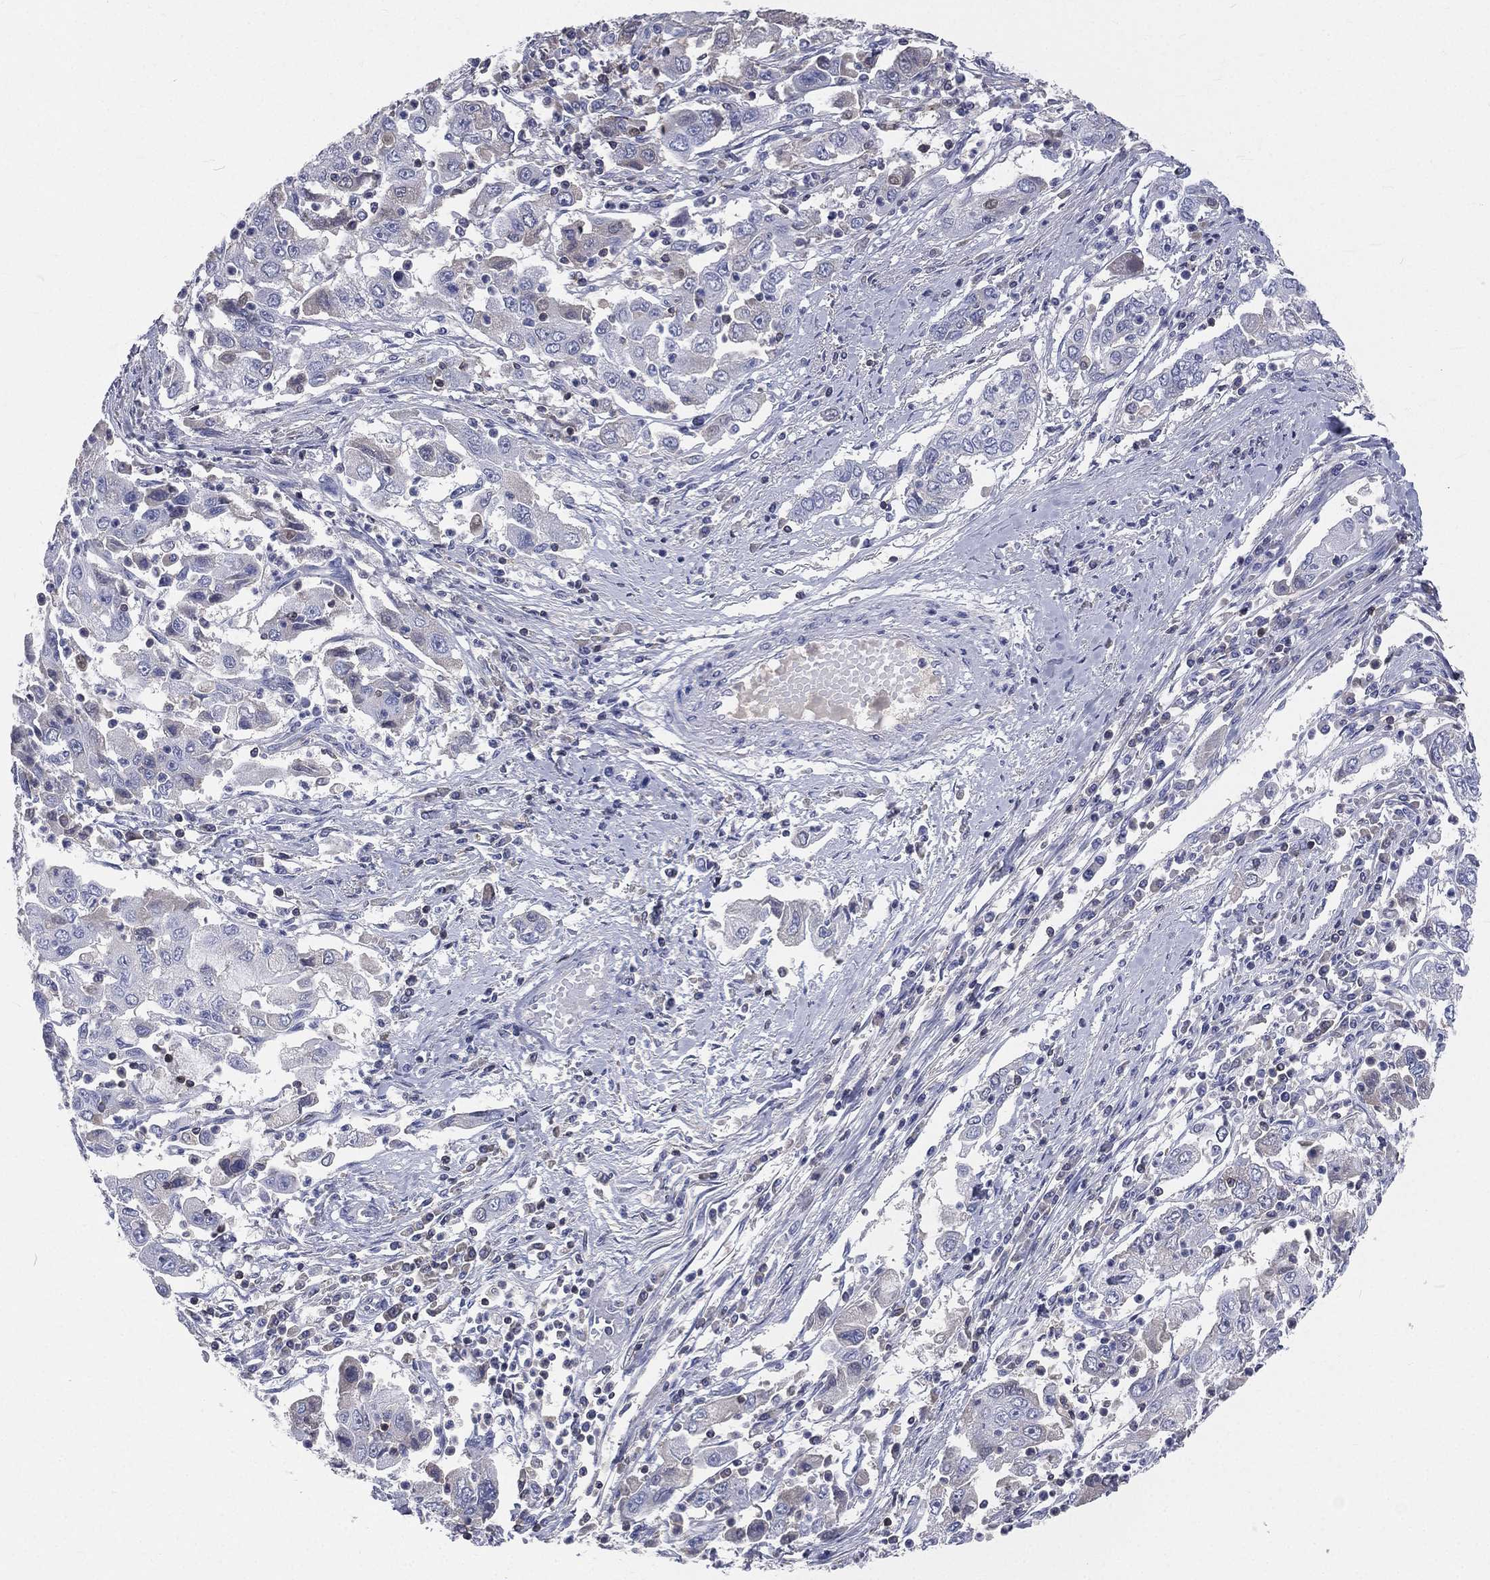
{"staining": {"intensity": "negative", "quantity": "none", "location": "none"}, "tissue": "cervical cancer", "cell_type": "Tumor cells", "image_type": "cancer", "snomed": [{"axis": "morphology", "description": "Squamous cell carcinoma, NOS"}, {"axis": "topography", "description": "Cervix"}], "caption": "Immunohistochemistry (IHC) photomicrograph of human cervical cancer stained for a protein (brown), which exhibits no expression in tumor cells.", "gene": "CD3D", "patient": {"sex": "female", "age": 36}}